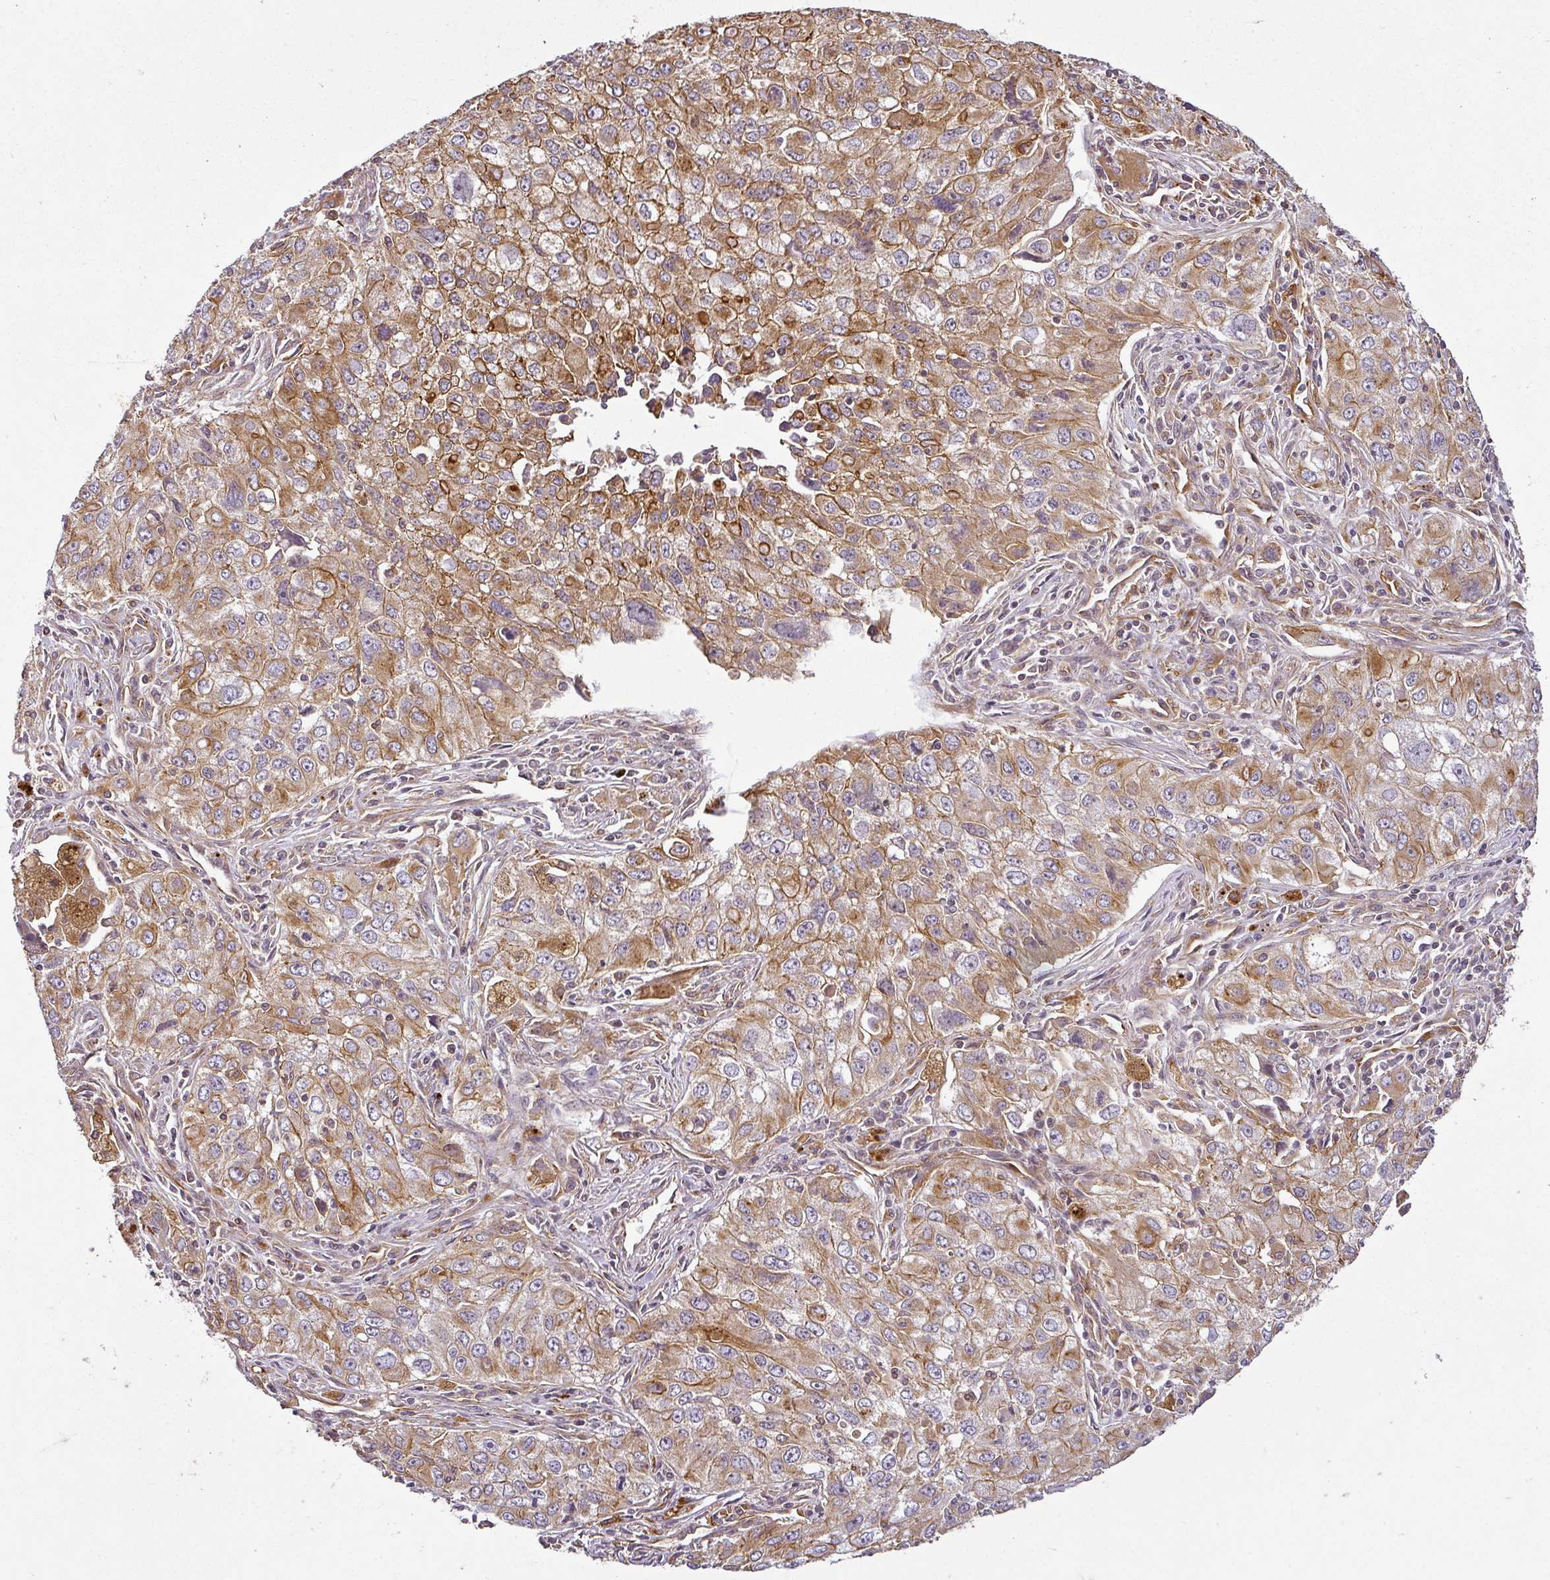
{"staining": {"intensity": "moderate", "quantity": ">75%", "location": "cytoplasmic/membranous"}, "tissue": "lung cancer", "cell_type": "Tumor cells", "image_type": "cancer", "snomed": [{"axis": "morphology", "description": "Adenocarcinoma, NOS"}, {"axis": "morphology", "description": "Adenocarcinoma, metastatic, NOS"}, {"axis": "topography", "description": "Lymph node"}, {"axis": "topography", "description": "Lung"}], "caption": "This is a photomicrograph of immunohistochemistry staining of lung cancer (metastatic adenocarcinoma), which shows moderate staining in the cytoplasmic/membranous of tumor cells.", "gene": "DIMT1", "patient": {"sex": "female", "age": 42}}